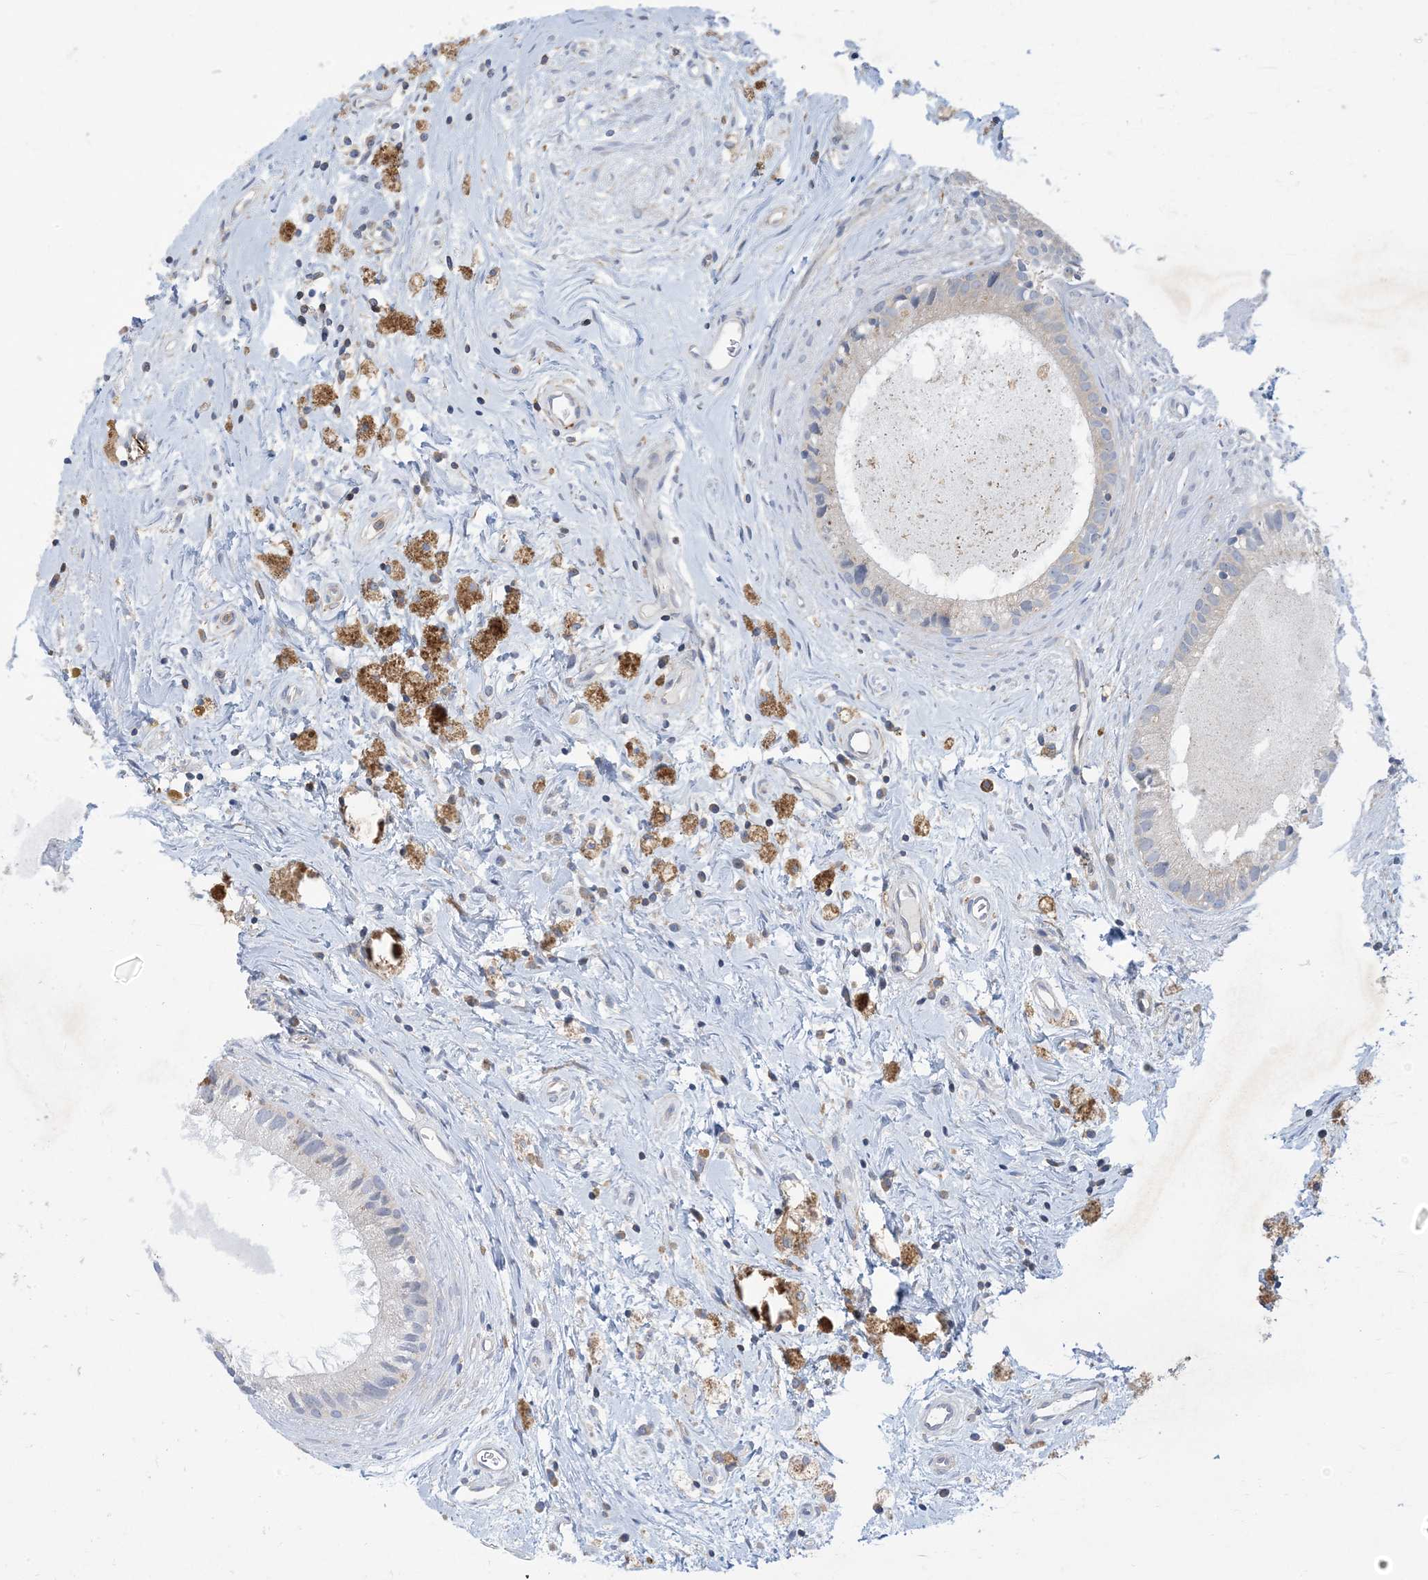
{"staining": {"intensity": "negative", "quantity": "none", "location": "none"}, "tissue": "epididymis", "cell_type": "Glandular cells", "image_type": "normal", "snomed": [{"axis": "morphology", "description": "Normal tissue, NOS"}, {"axis": "topography", "description": "Epididymis"}], "caption": "Protein analysis of normal epididymis displays no significant positivity in glandular cells.", "gene": "AOC1", "patient": {"sex": "male", "age": 80}}